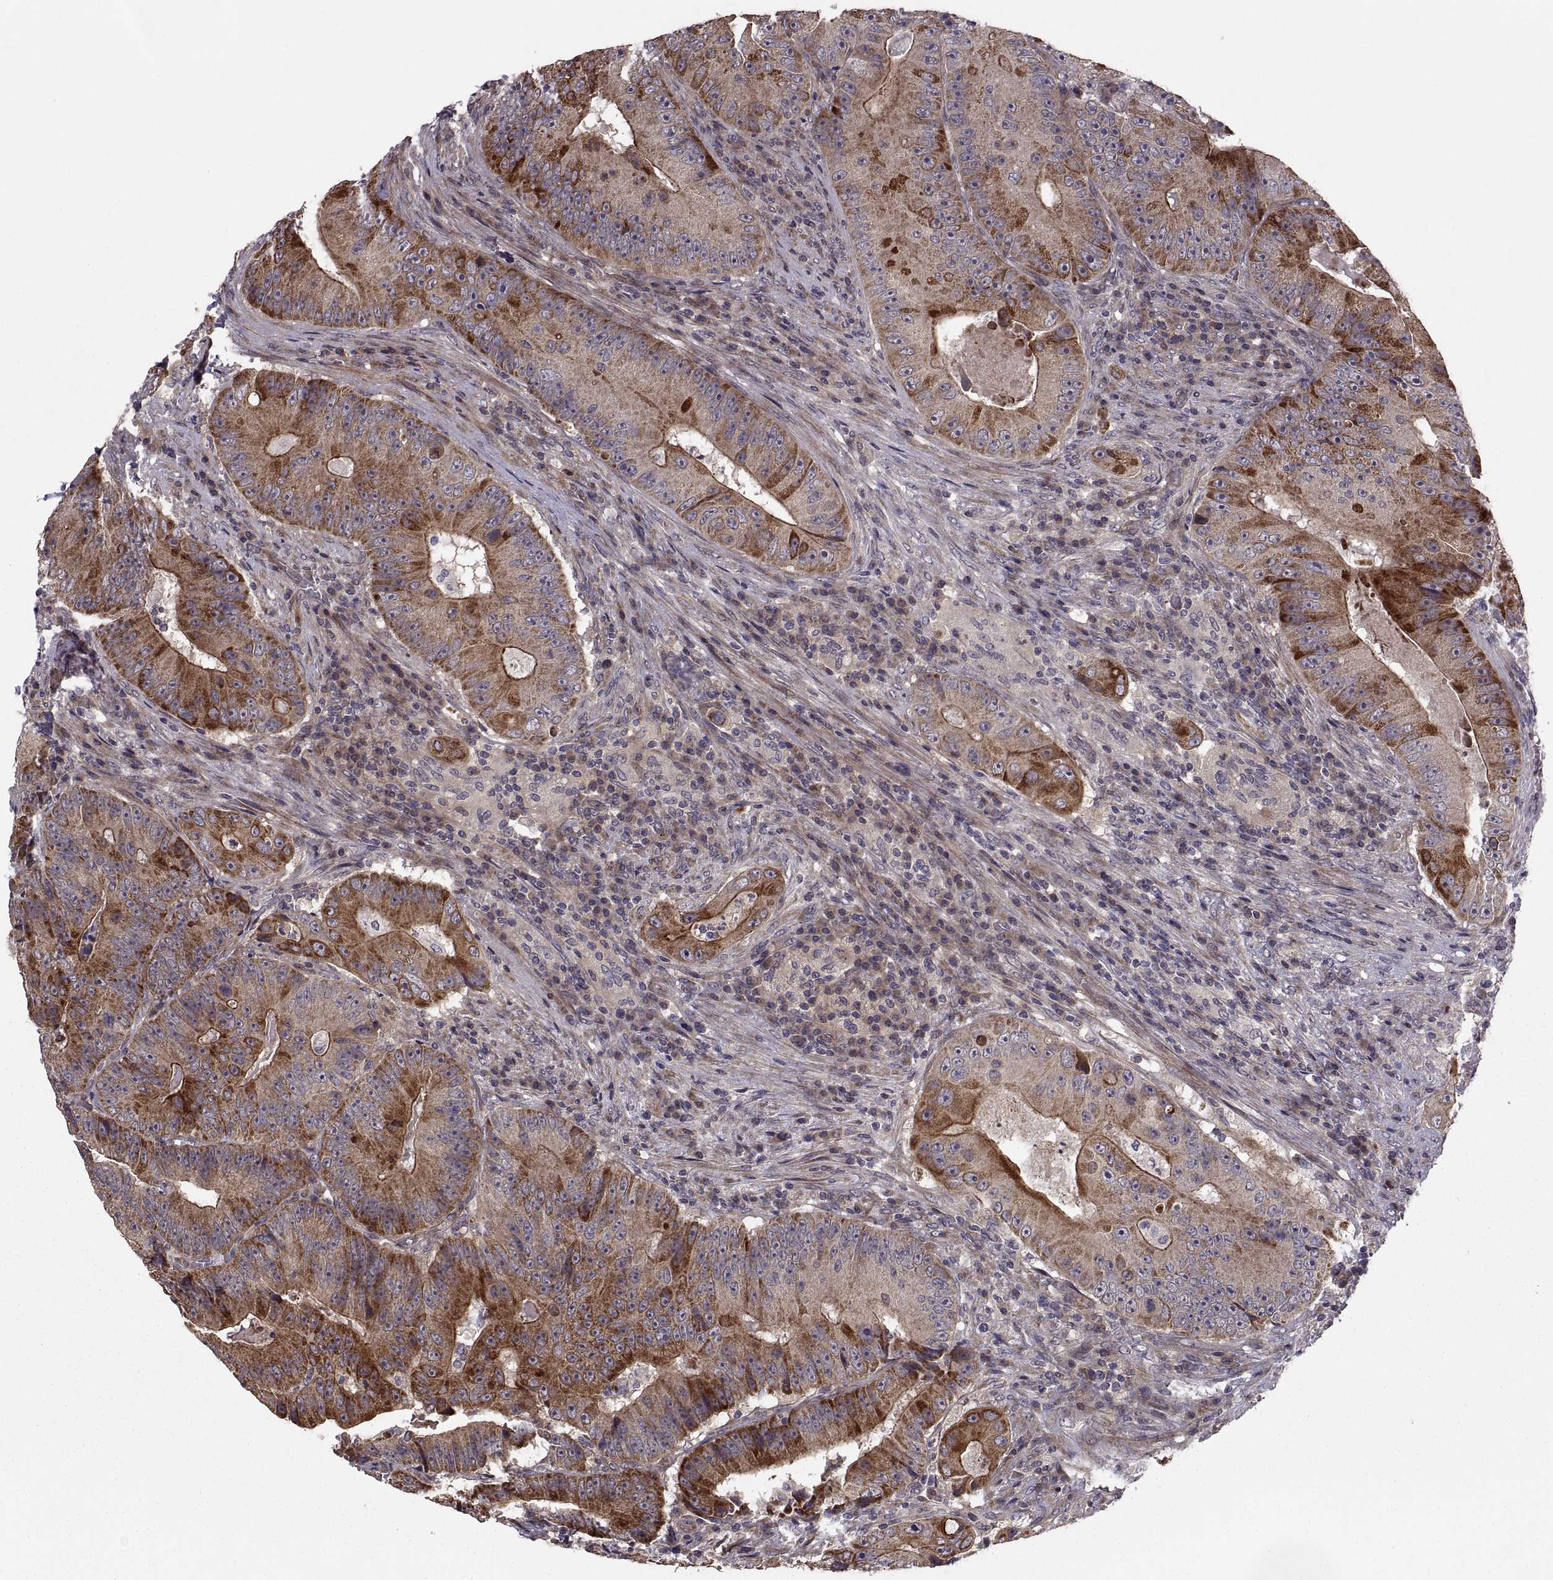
{"staining": {"intensity": "strong", "quantity": "25%-75%", "location": "cytoplasmic/membranous"}, "tissue": "colorectal cancer", "cell_type": "Tumor cells", "image_type": "cancer", "snomed": [{"axis": "morphology", "description": "Adenocarcinoma, NOS"}, {"axis": "topography", "description": "Colon"}], "caption": "IHC of colorectal adenocarcinoma reveals high levels of strong cytoplasmic/membranous positivity in about 25%-75% of tumor cells.", "gene": "PMM2", "patient": {"sex": "female", "age": 86}}